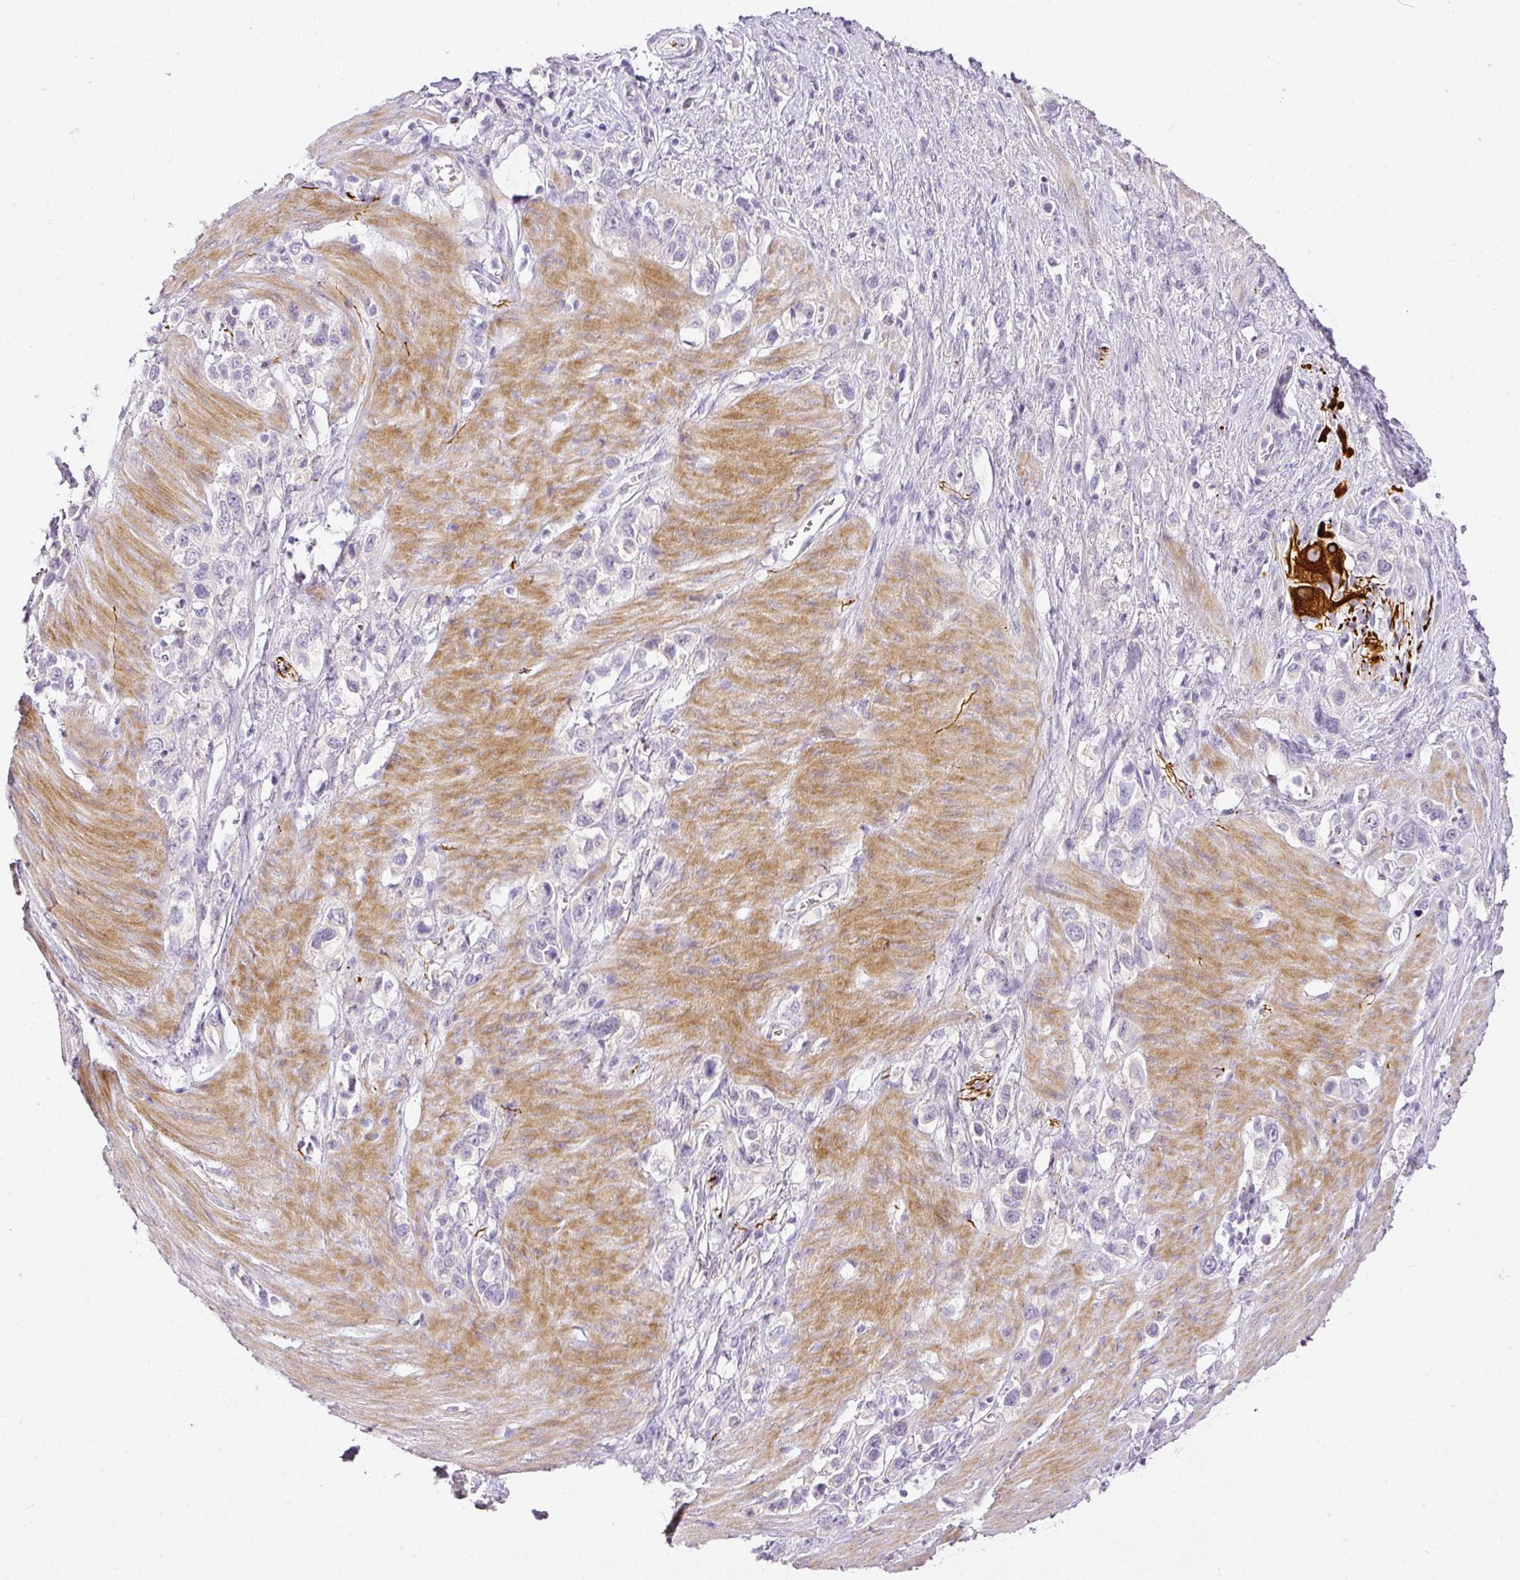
{"staining": {"intensity": "negative", "quantity": "none", "location": "none"}, "tissue": "stomach cancer", "cell_type": "Tumor cells", "image_type": "cancer", "snomed": [{"axis": "morphology", "description": "Adenocarcinoma, NOS"}, {"axis": "topography", "description": "Stomach"}], "caption": "Histopathology image shows no significant protein expression in tumor cells of adenocarcinoma (stomach). (DAB immunohistochemistry (IHC), high magnification).", "gene": "RAX2", "patient": {"sex": "female", "age": 65}}